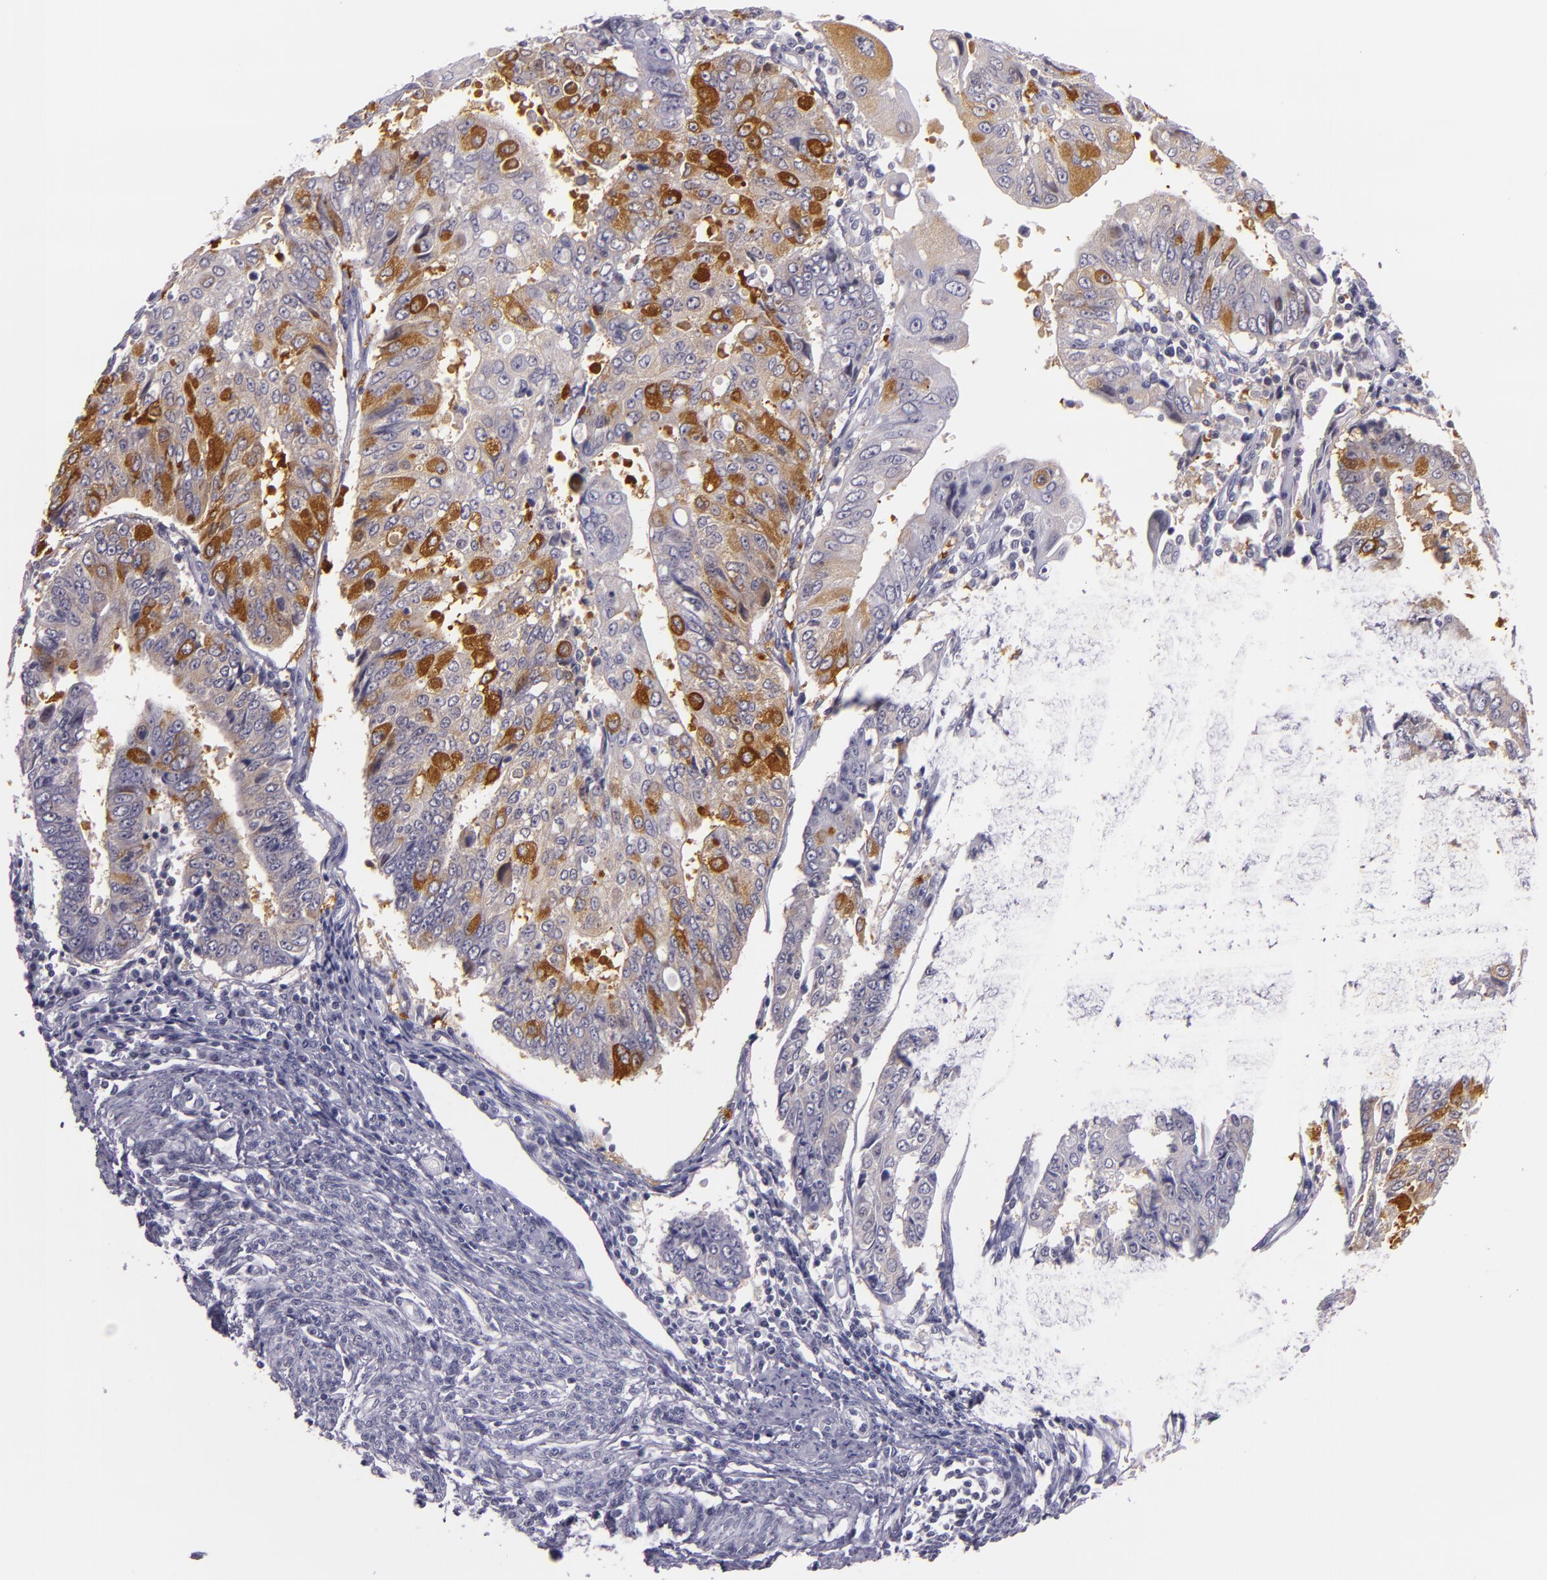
{"staining": {"intensity": "moderate", "quantity": "25%-75%", "location": "cytoplasmic/membranous"}, "tissue": "endometrial cancer", "cell_type": "Tumor cells", "image_type": "cancer", "snomed": [{"axis": "morphology", "description": "Adenocarcinoma, NOS"}, {"axis": "topography", "description": "Endometrium"}], "caption": "This micrograph reveals immunohistochemistry (IHC) staining of adenocarcinoma (endometrial), with medium moderate cytoplasmic/membranous staining in approximately 25%-75% of tumor cells.", "gene": "HSP90AA1", "patient": {"sex": "female", "age": 75}}